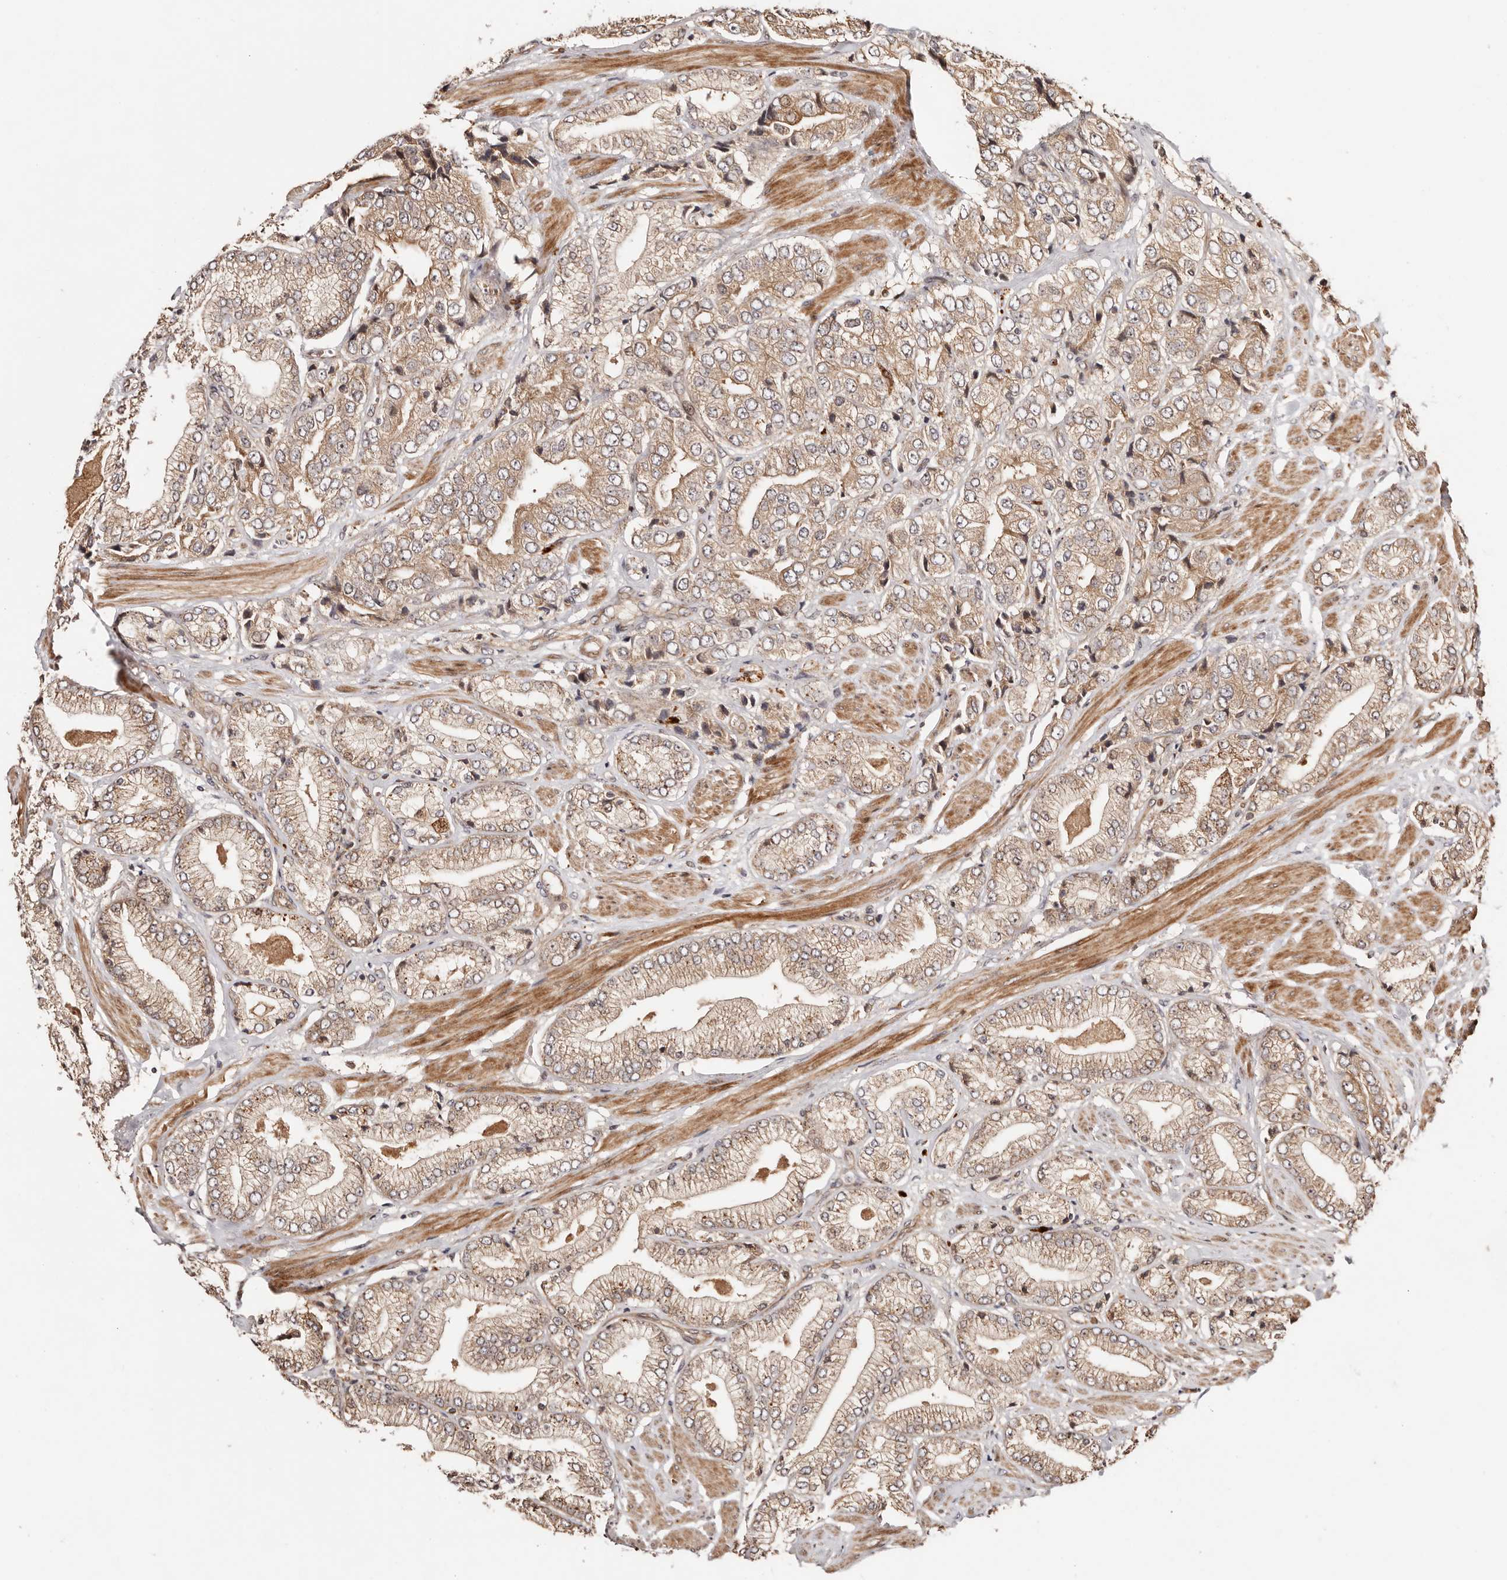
{"staining": {"intensity": "weak", "quantity": ">75%", "location": "cytoplasmic/membranous"}, "tissue": "prostate cancer", "cell_type": "Tumor cells", "image_type": "cancer", "snomed": [{"axis": "morphology", "description": "Adenocarcinoma, High grade"}, {"axis": "topography", "description": "Prostate"}], "caption": "Immunohistochemical staining of prostate cancer (high-grade adenocarcinoma) exhibits weak cytoplasmic/membranous protein expression in about >75% of tumor cells.", "gene": "PTPN22", "patient": {"sex": "male", "age": 50}}